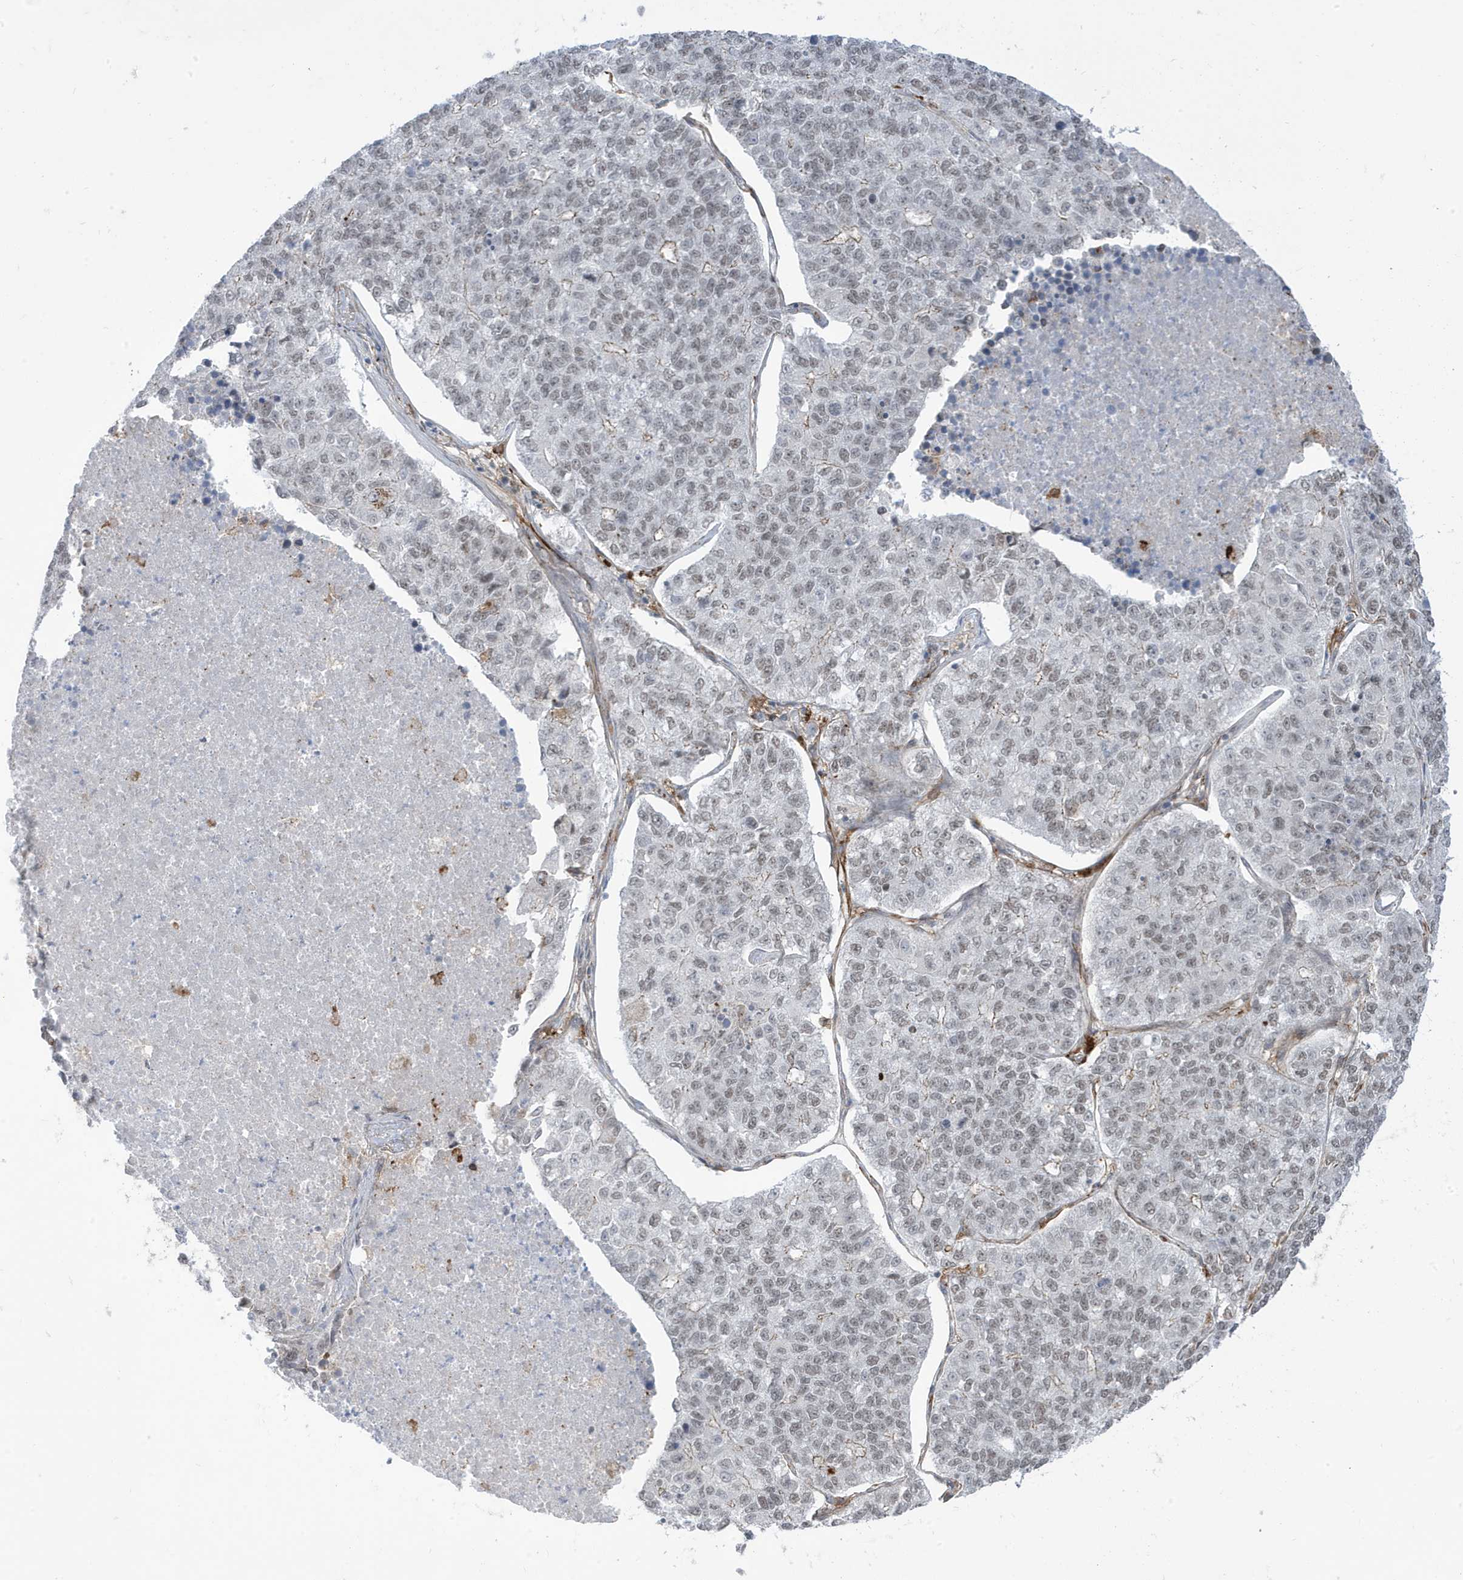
{"staining": {"intensity": "weak", "quantity": ">75%", "location": "nuclear"}, "tissue": "lung cancer", "cell_type": "Tumor cells", "image_type": "cancer", "snomed": [{"axis": "morphology", "description": "Adenocarcinoma, NOS"}, {"axis": "topography", "description": "Lung"}], "caption": "Protein expression analysis of lung adenocarcinoma displays weak nuclear staining in approximately >75% of tumor cells.", "gene": "ADAMTSL3", "patient": {"sex": "male", "age": 49}}